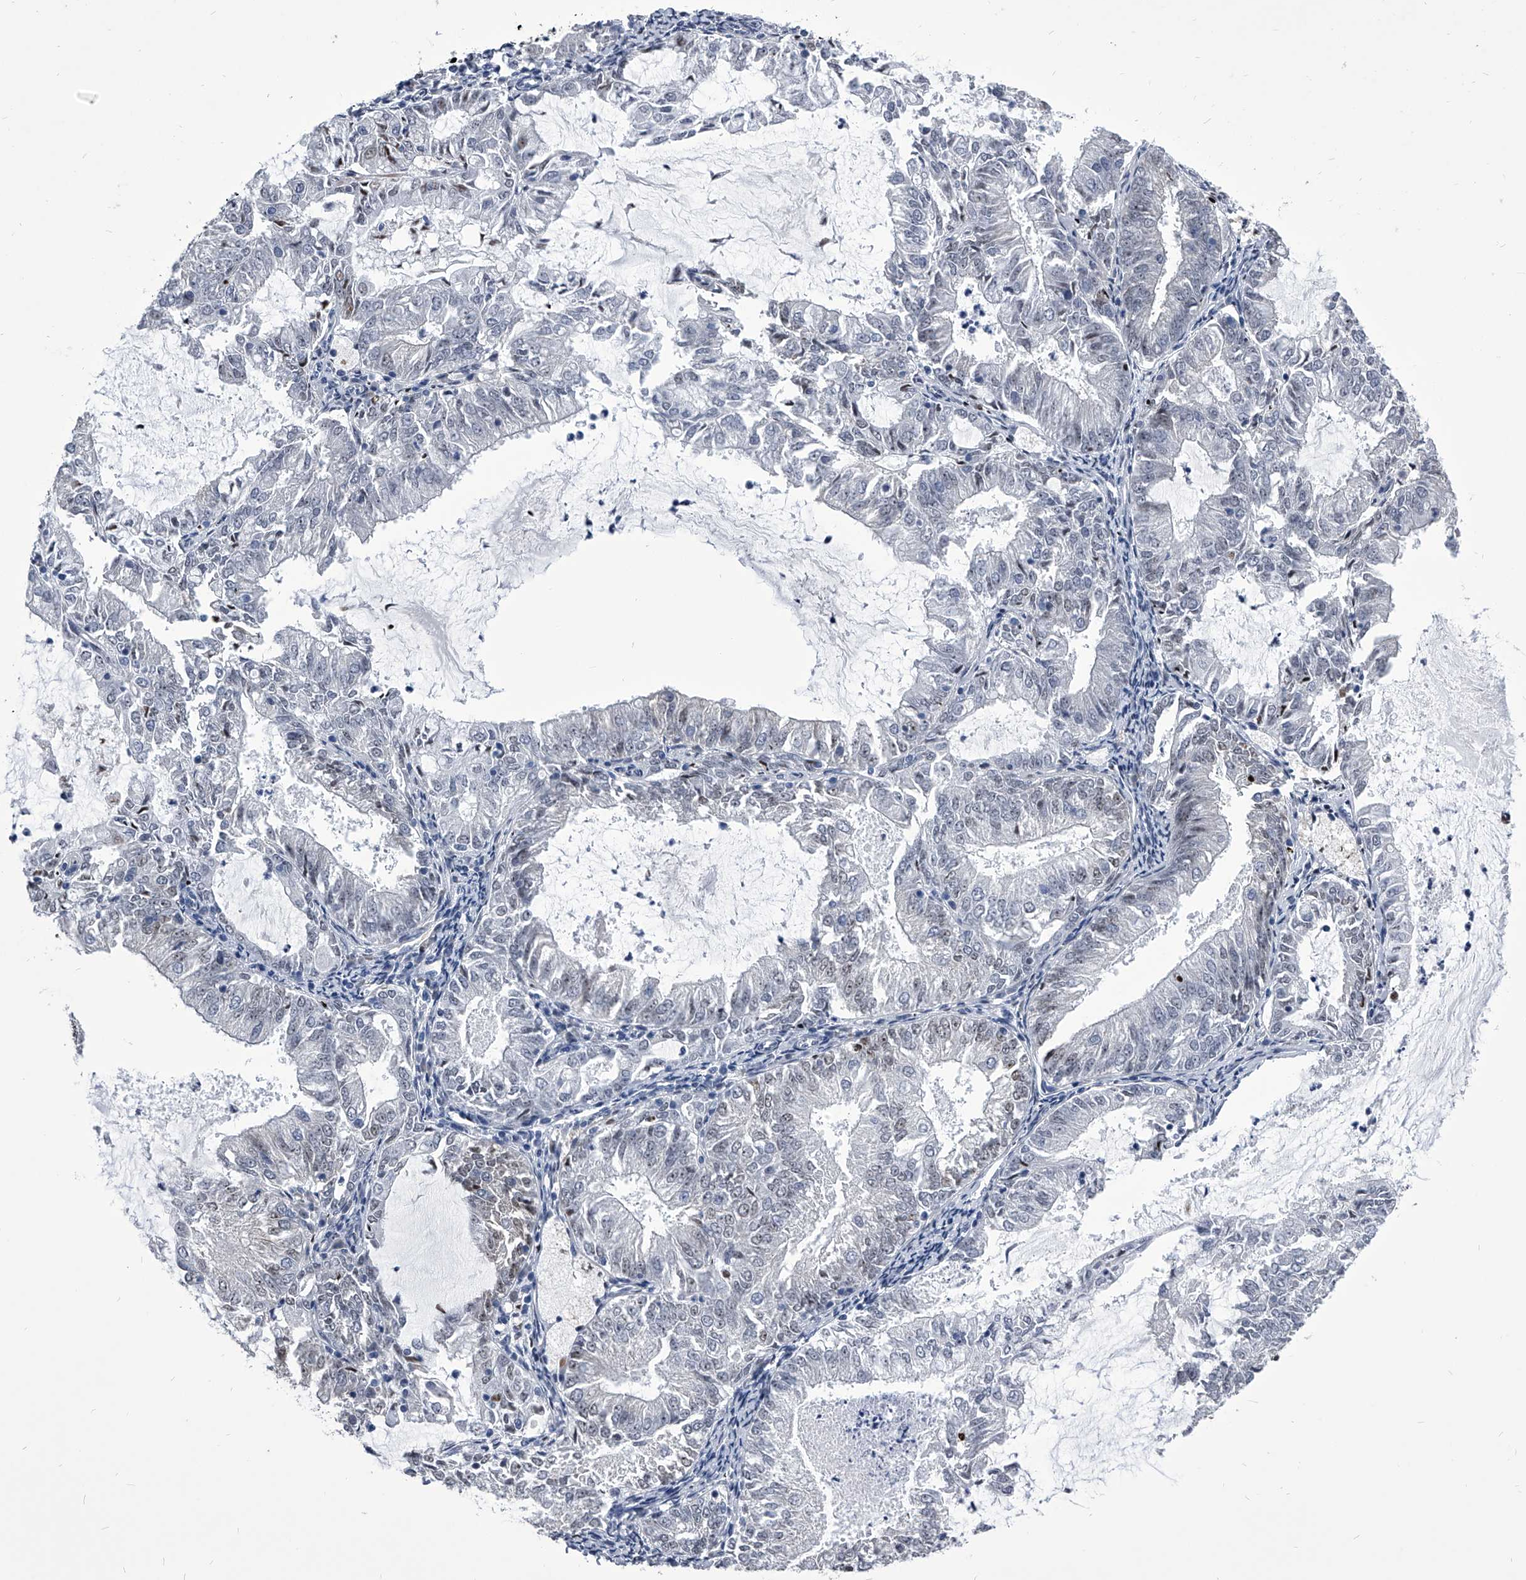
{"staining": {"intensity": "negative", "quantity": "none", "location": "none"}, "tissue": "endometrial cancer", "cell_type": "Tumor cells", "image_type": "cancer", "snomed": [{"axis": "morphology", "description": "Adenocarcinoma, NOS"}, {"axis": "topography", "description": "Endometrium"}], "caption": "Tumor cells show no significant staining in endometrial cancer (adenocarcinoma).", "gene": "CMTR1", "patient": {"sex": "female", "age": 57}}